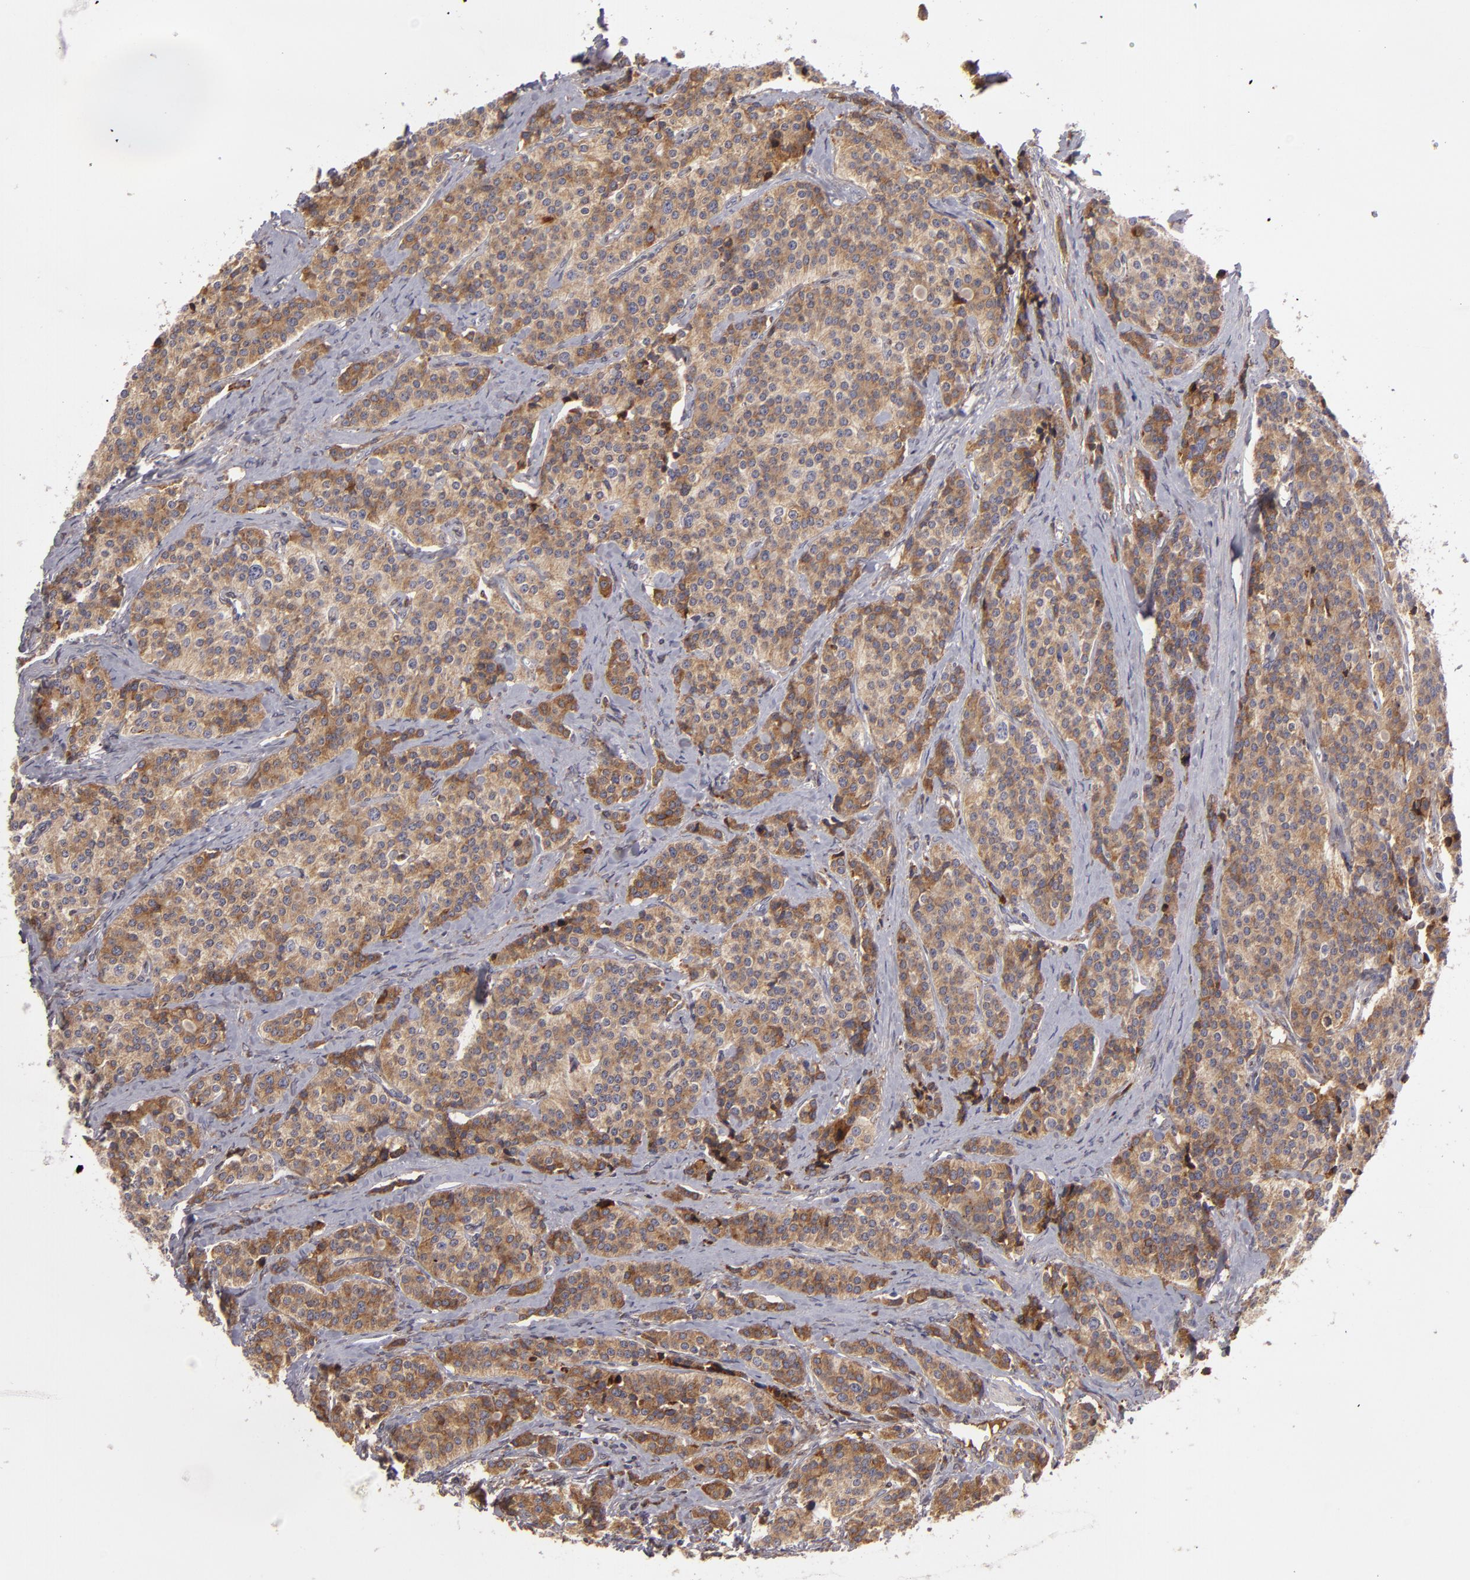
{"staining": {"intensity": "moderate", "quantity": ">75%", "location": "cytoplasmic/membranous"}, "tissue": "carcinoid", "cell_type": "Tumor cells", "image_type": "cancer", "snomed": [{"axis": "morphology", "description": "Carcinoid, malignant, NOS"}, {"axis": "topography", "description": "Small intestine"}], "caption": "A histopathology image showing moderate cytoplasmic/membranous staining in about >75% of tumor cells in carcinoid (malignant), as visualized by brown immunohistochemical staining.", "gene": "CFB", "patient": {"sex": "male", "age": 63}}